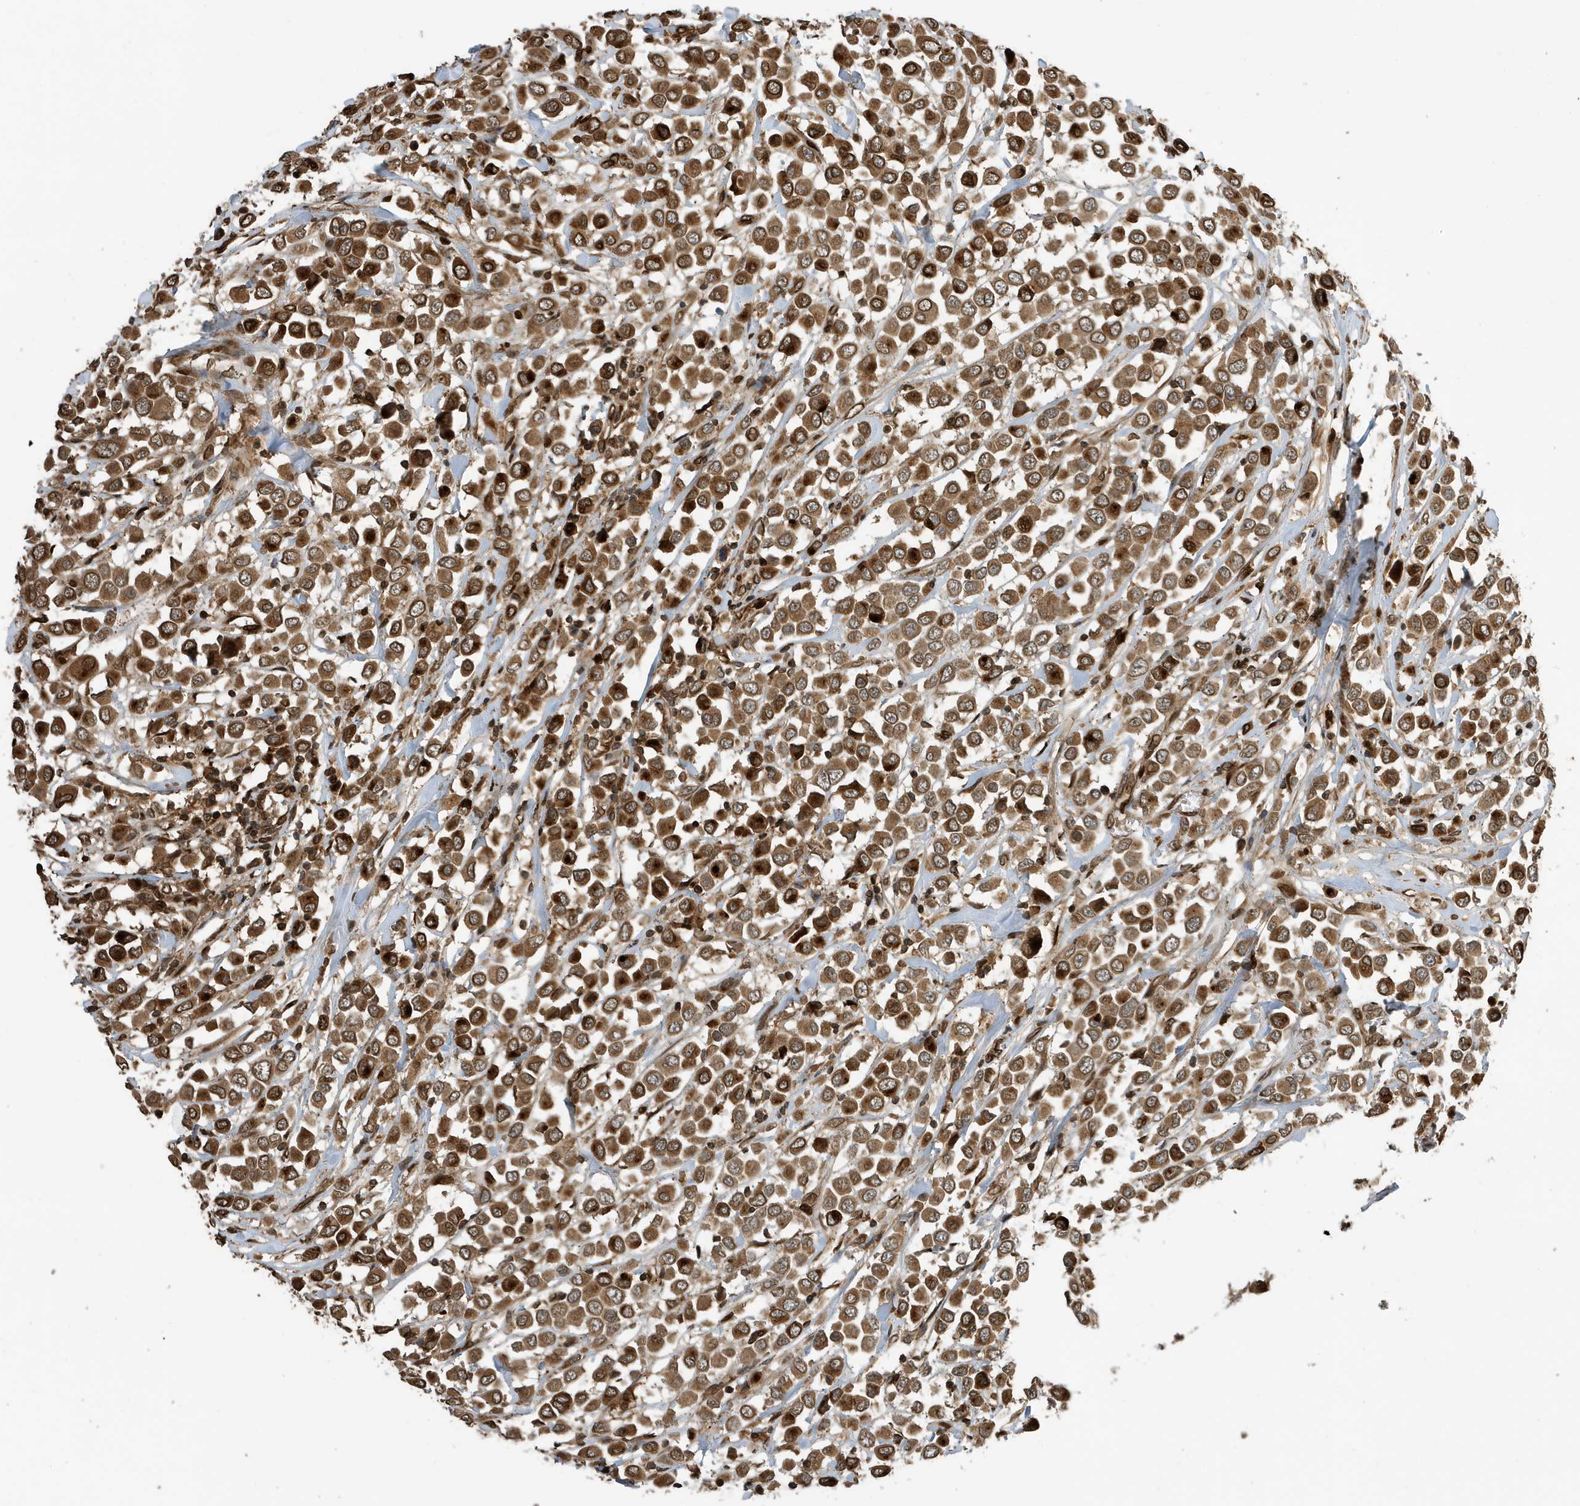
{"staining": {"intensity": "strong", "quantity": ">75%", "location": "cytoplasmic/membranous,nuclear"}, "tissue": "breast cancer", "cell_type": "Tumor cells", "image_type": "cancer", "snomed": [{"axis": "morphology", "description": "Duct carcinoma"}, {"axis": "topography", "description": "Breast"}], "caption": "Immunohistochemistry (IHC) of human breast cancer (infiltrating ductal carcinoma) shows high levels of strong cytoplasmic/membranous and nuclear positivity in about >75% of tumor cells.", "gene": "DUSP18", "patient": {"sex": "female", "age": 61}}